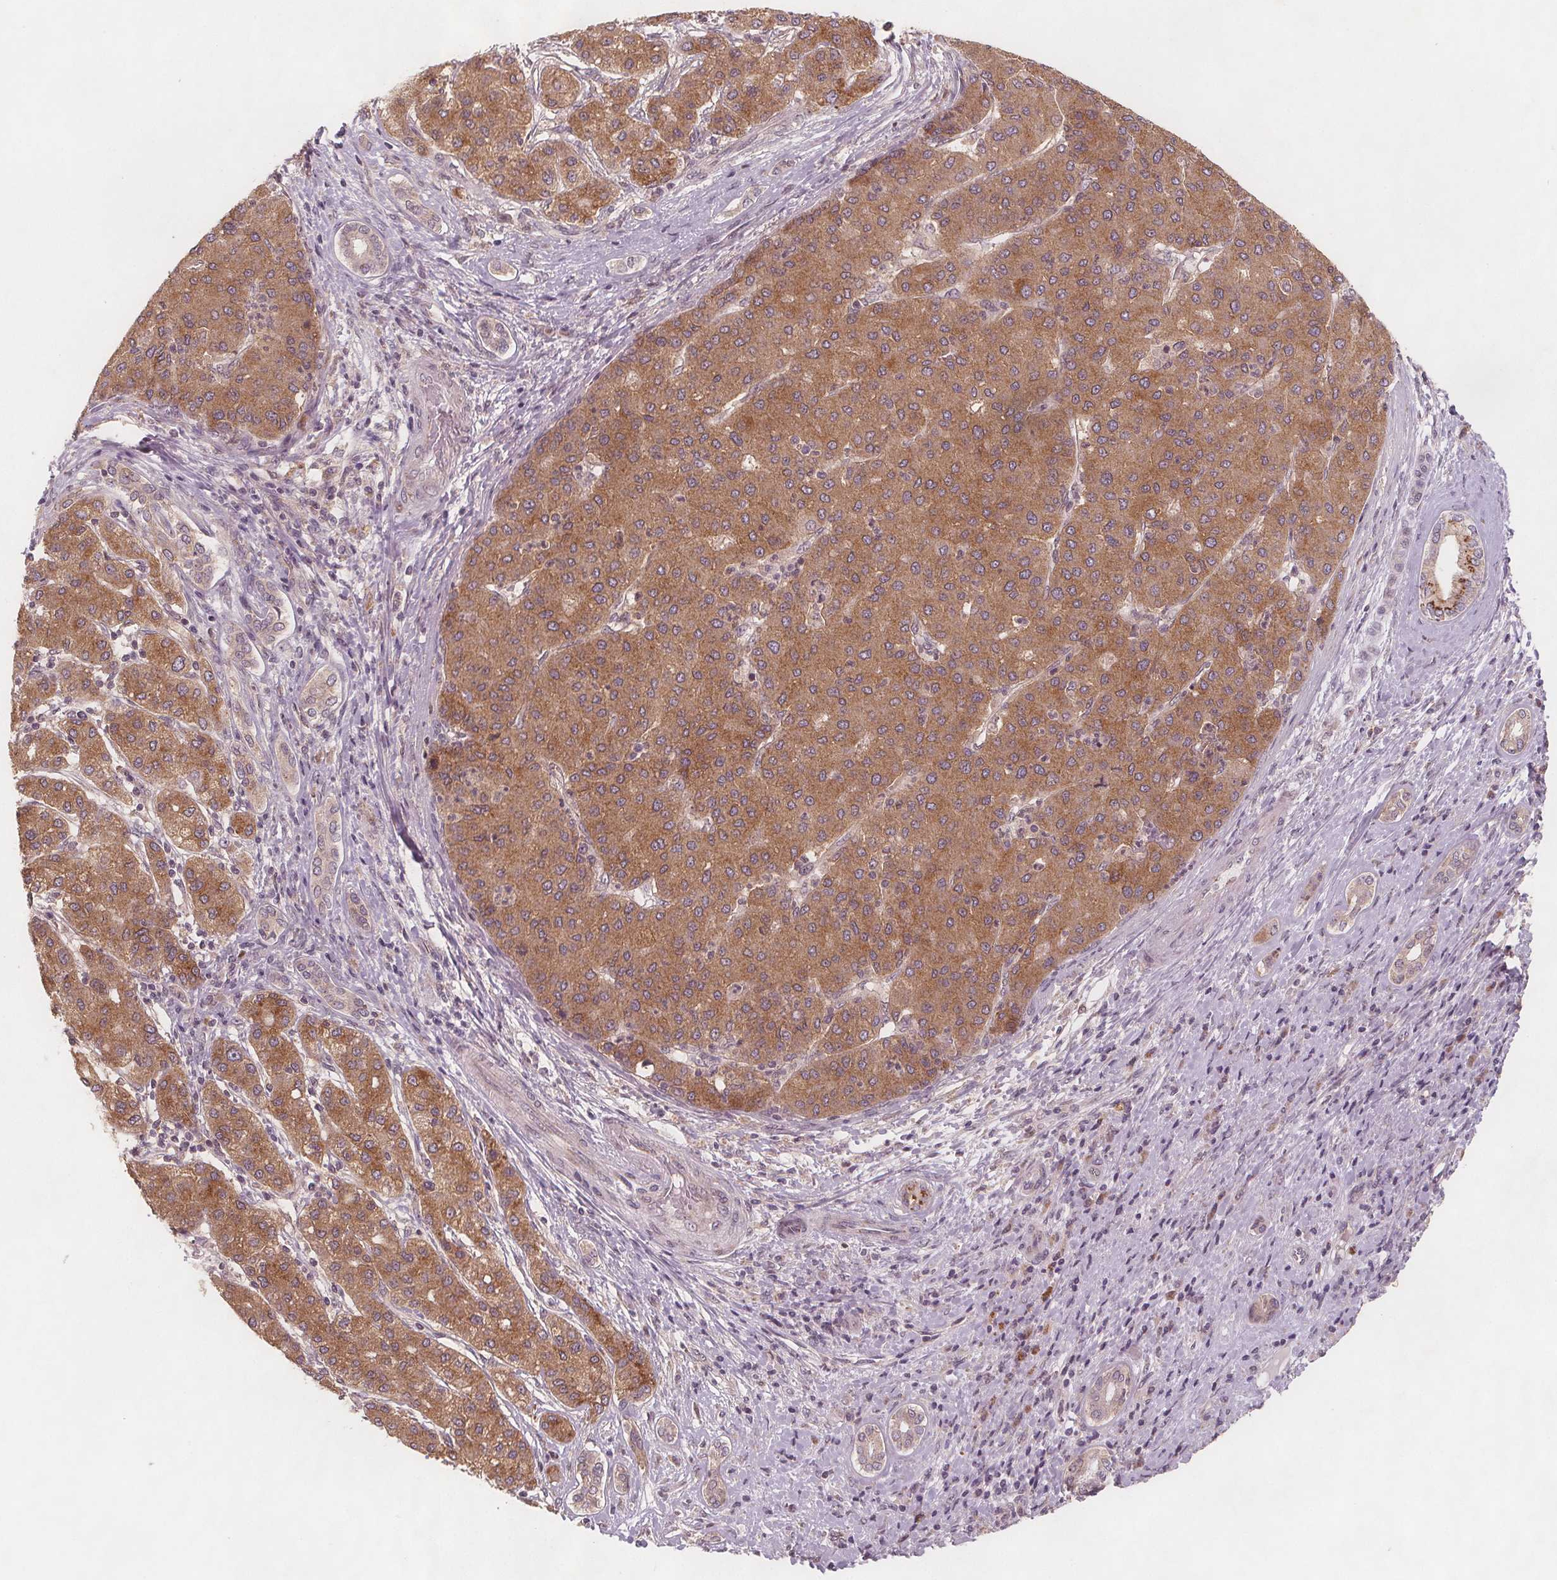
{"staining": {"intensity": "moderate", "quantity": ">75%", "location": "cytoplasmic/membranous"}, "tissue": "liver cancer", "cell_type": "Tumor cells", "image_type": "cancer", "snomed": [{"axis": "morphology", "description": "Carcinoma, Hepatocellular, NOS"}, {"axis": "topography", "description": "Liver"}], "caption": "Tumor cells exhibit medium levels of moderate cytoplasmic/membranous expression in approximately >75% of cells in human liver hepatocellular carcinoma.", "gene": "NCSTN", "patient": {"sex": "male", "age": 65}}